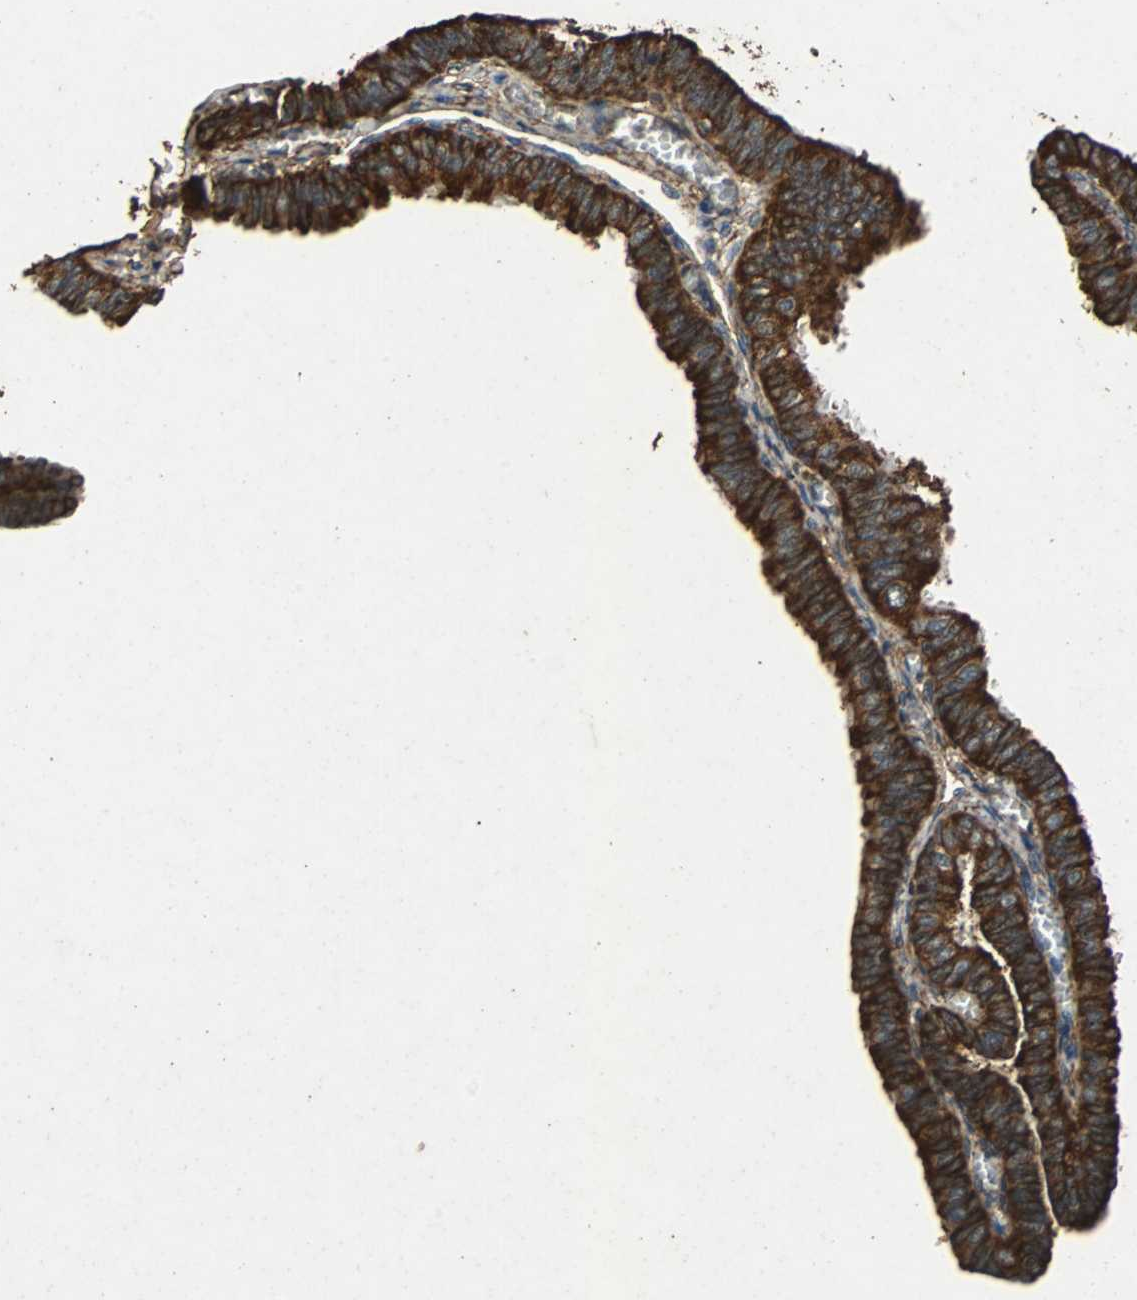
{"staining": {"intensity": "strong", "quantity": ">75%", "location": "cytoplasmic/membranous"}, "tissue": "fallopian tube", "cell_type": "Glandular cells", "image_type": "normal", "snomed": [{"axis": "morphology", "description": "Normal tissue, NOS"}, {"axis": "topography", "description": "Fallopian tube"}], "caption": "Immunohistochemical staining of benign human fallopian tube shows strong cytoplasmic/membranous protein staining in about >75% of glandular cells.", "gene": "NAA10", "patient": {"sex": "female", "age": 46}}